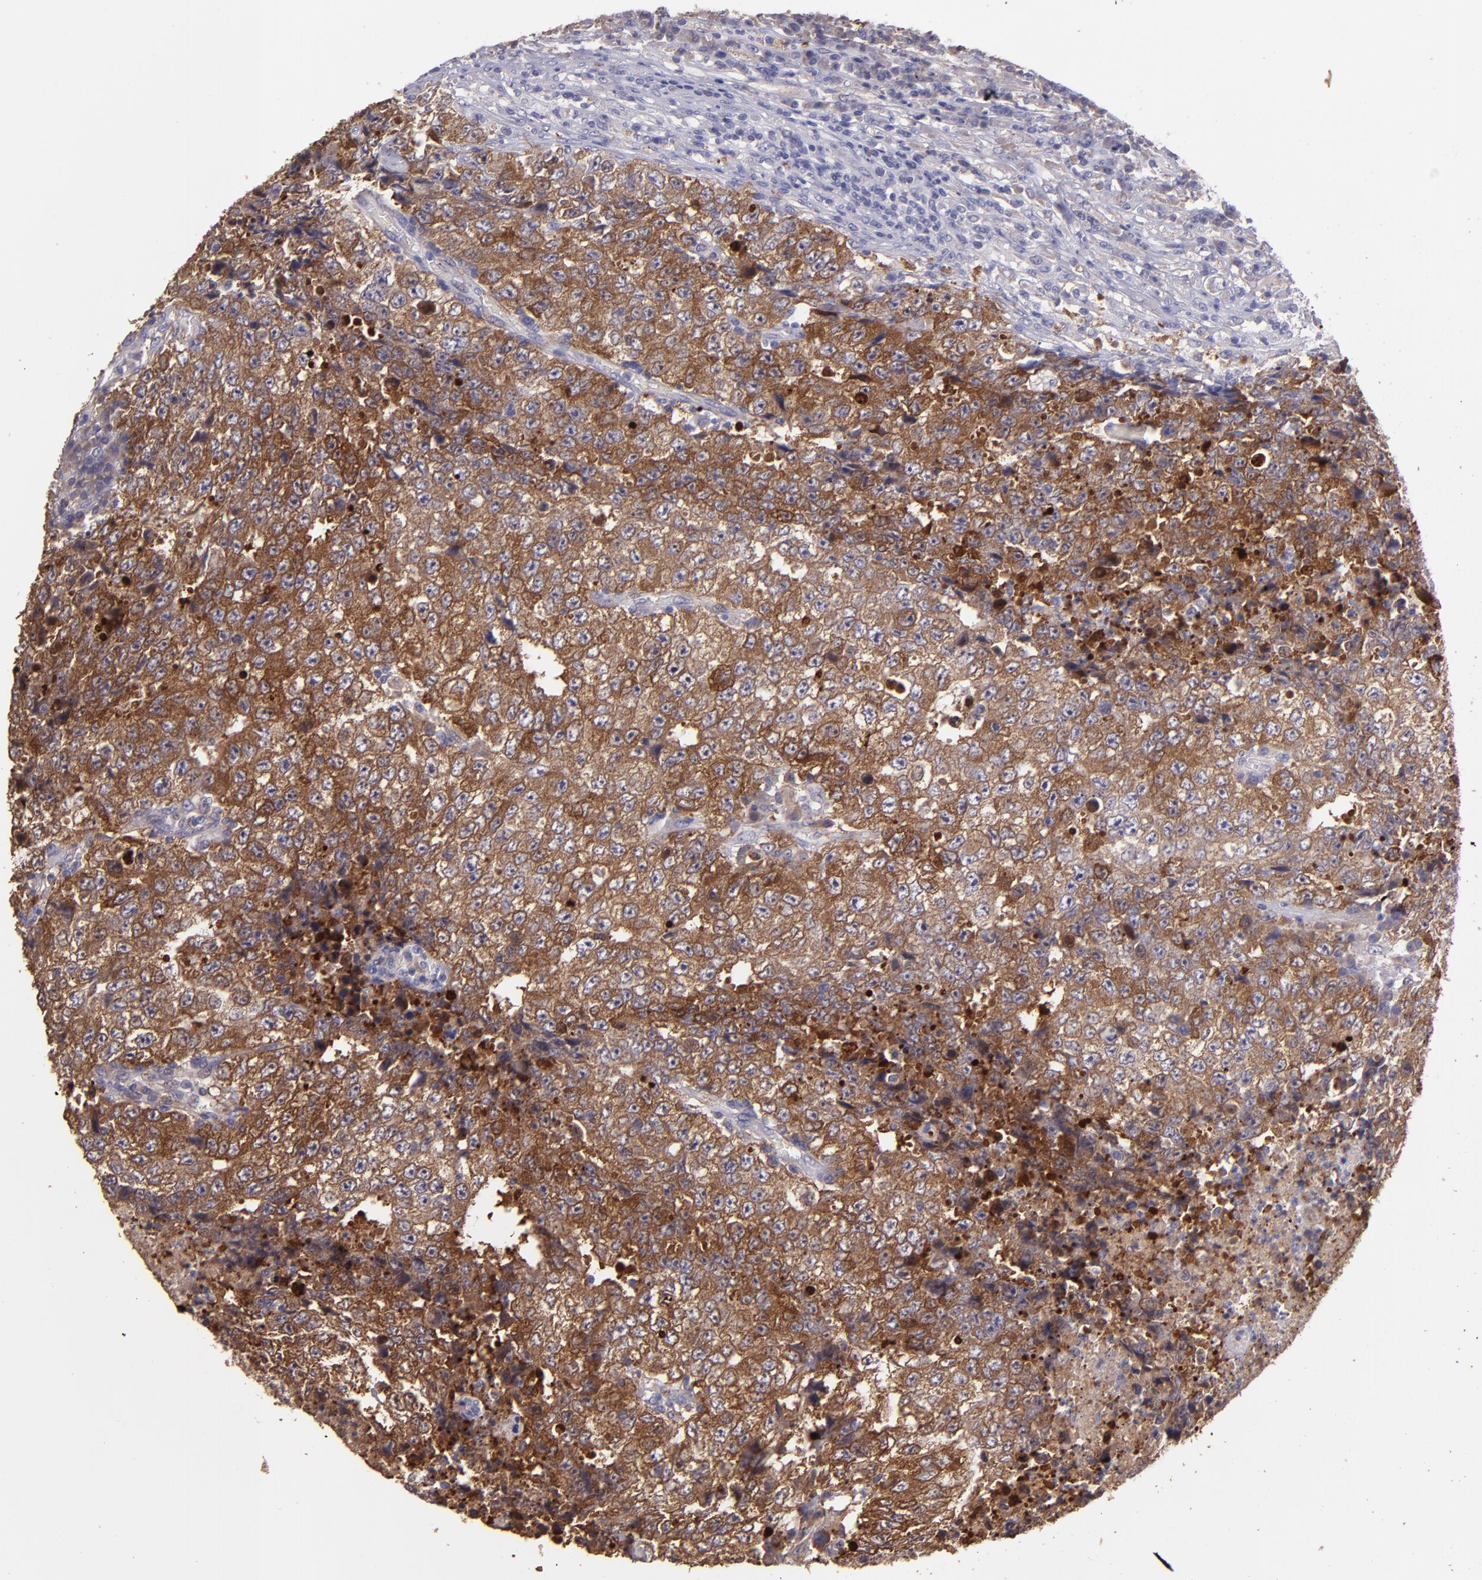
{"staining": {"intensity": "strong", "quantity": ">75%", "location": "cytoplasmic/membranous"}, "tissue": "testis cancer", "cell_type": "Tumor cells", "image_type": "cancer", "snomed": [{"axis": "morphology", "description": "Necrosis, NOS"}, {"axis": "morphology", "description": "Carcinoma, Embryonal, NOS"}, {"axis": "topography", "description": "Testis"}], "caption": "Human testis embryonal carcinoma stained for a protein (brown) shows strong cytoplasmic/membranous positive positivity in about >75% of tumor cells.", "gene": "PAPPA", "patient": {"sex": "male", "age": 19}}